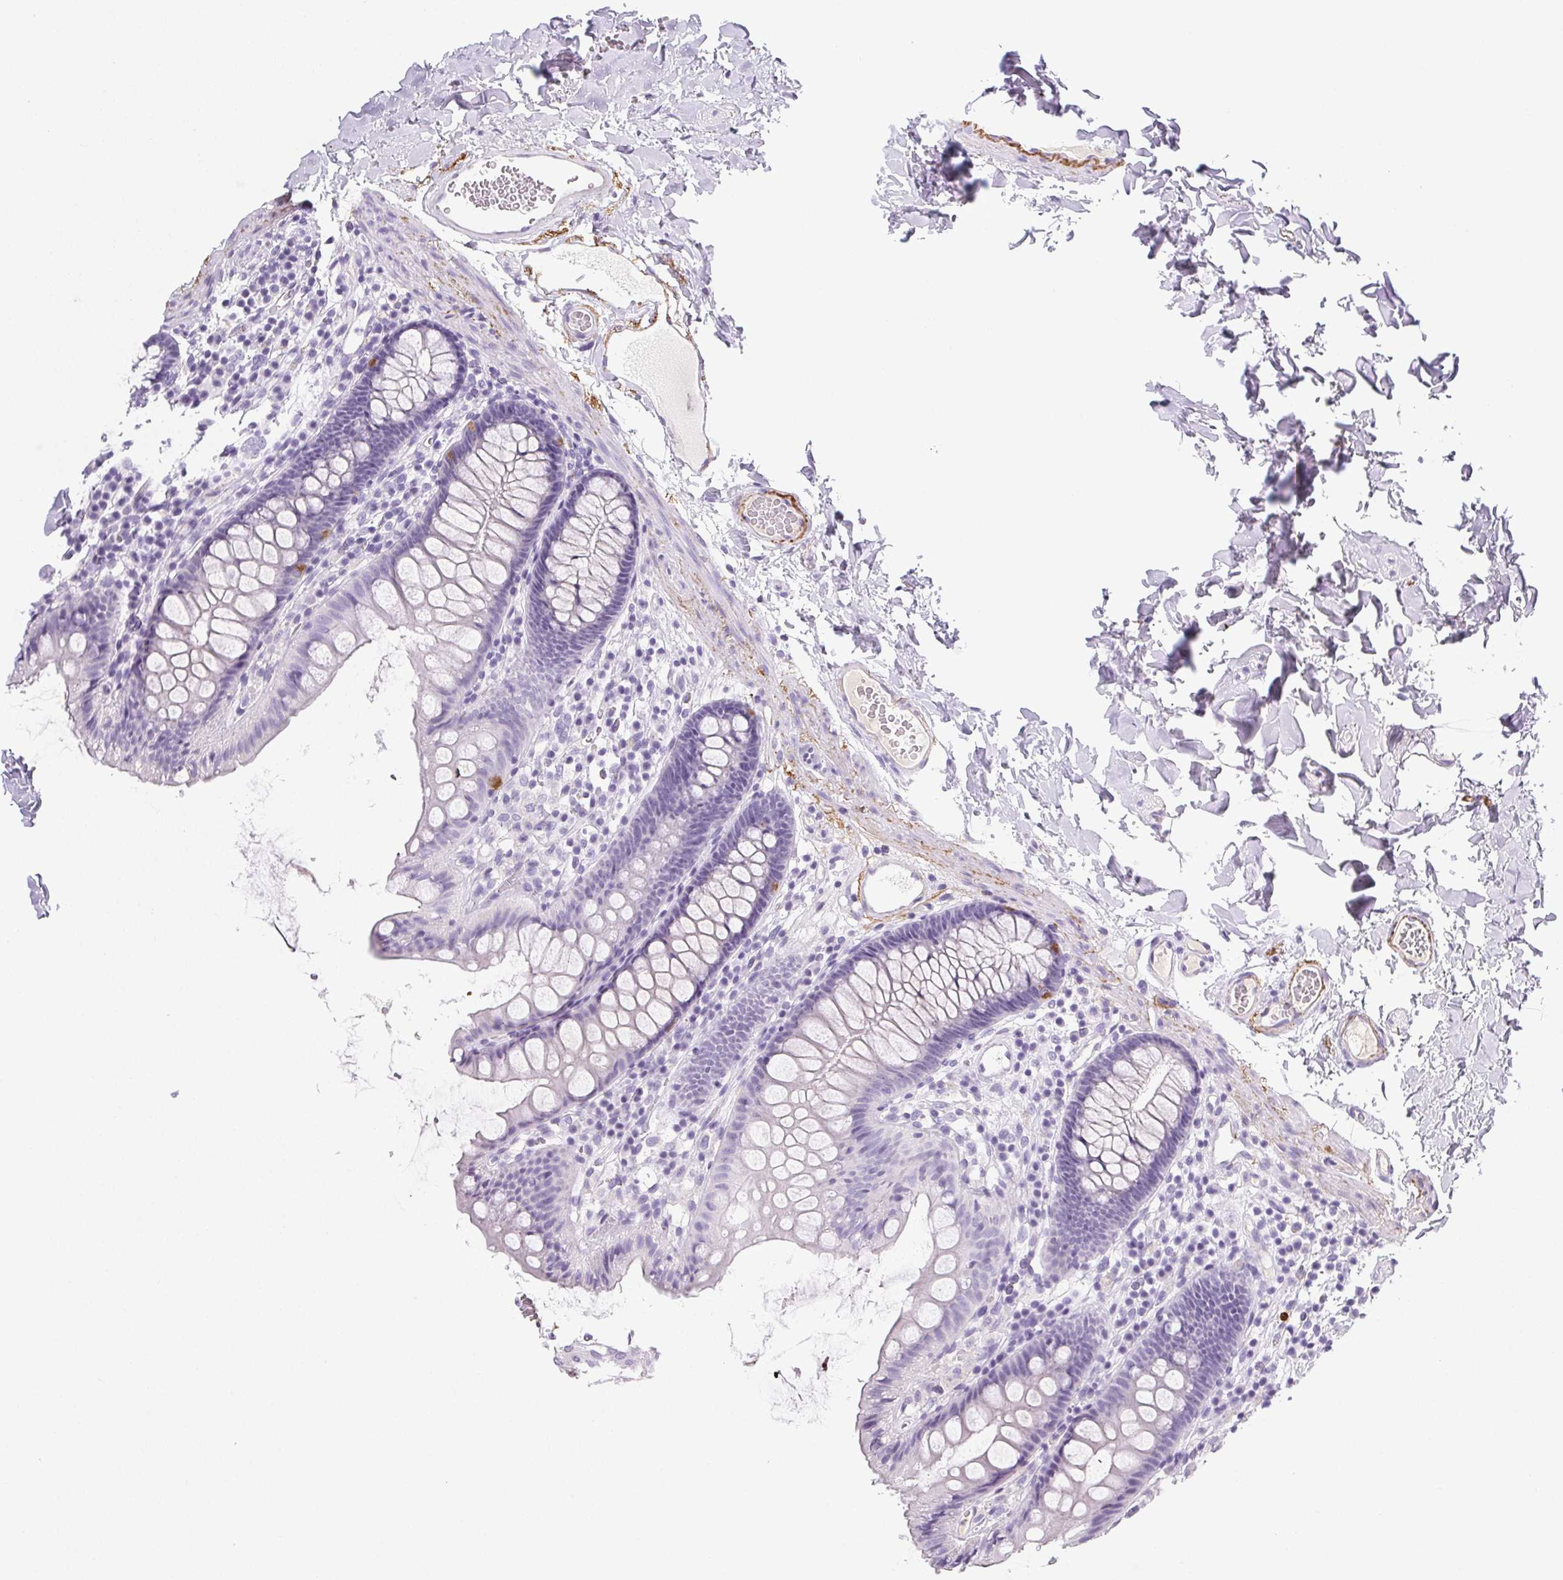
{"staining": {"intensity": "weak", "quantity": "25%-75%", "location": "cytoplasmic/membranous"}, "tissue": "colon", "cell_type": "Endothelial cells", "image_type": "normal", "snomed": [{"axis": "morphology", "description": "Normal tissue, NOS"}, {"axis": "topography", "description": "Colon"}], "caption": "The photomicrograph demonstrates a brown stain indicating the presence of a protein in the cytoplasmic/membranous of endothelial cells in colon. (DAB IHC with brightfield microscopy, high magnification).", "gene": "VTN", "patient": {"sex": "male", "age": 84}}